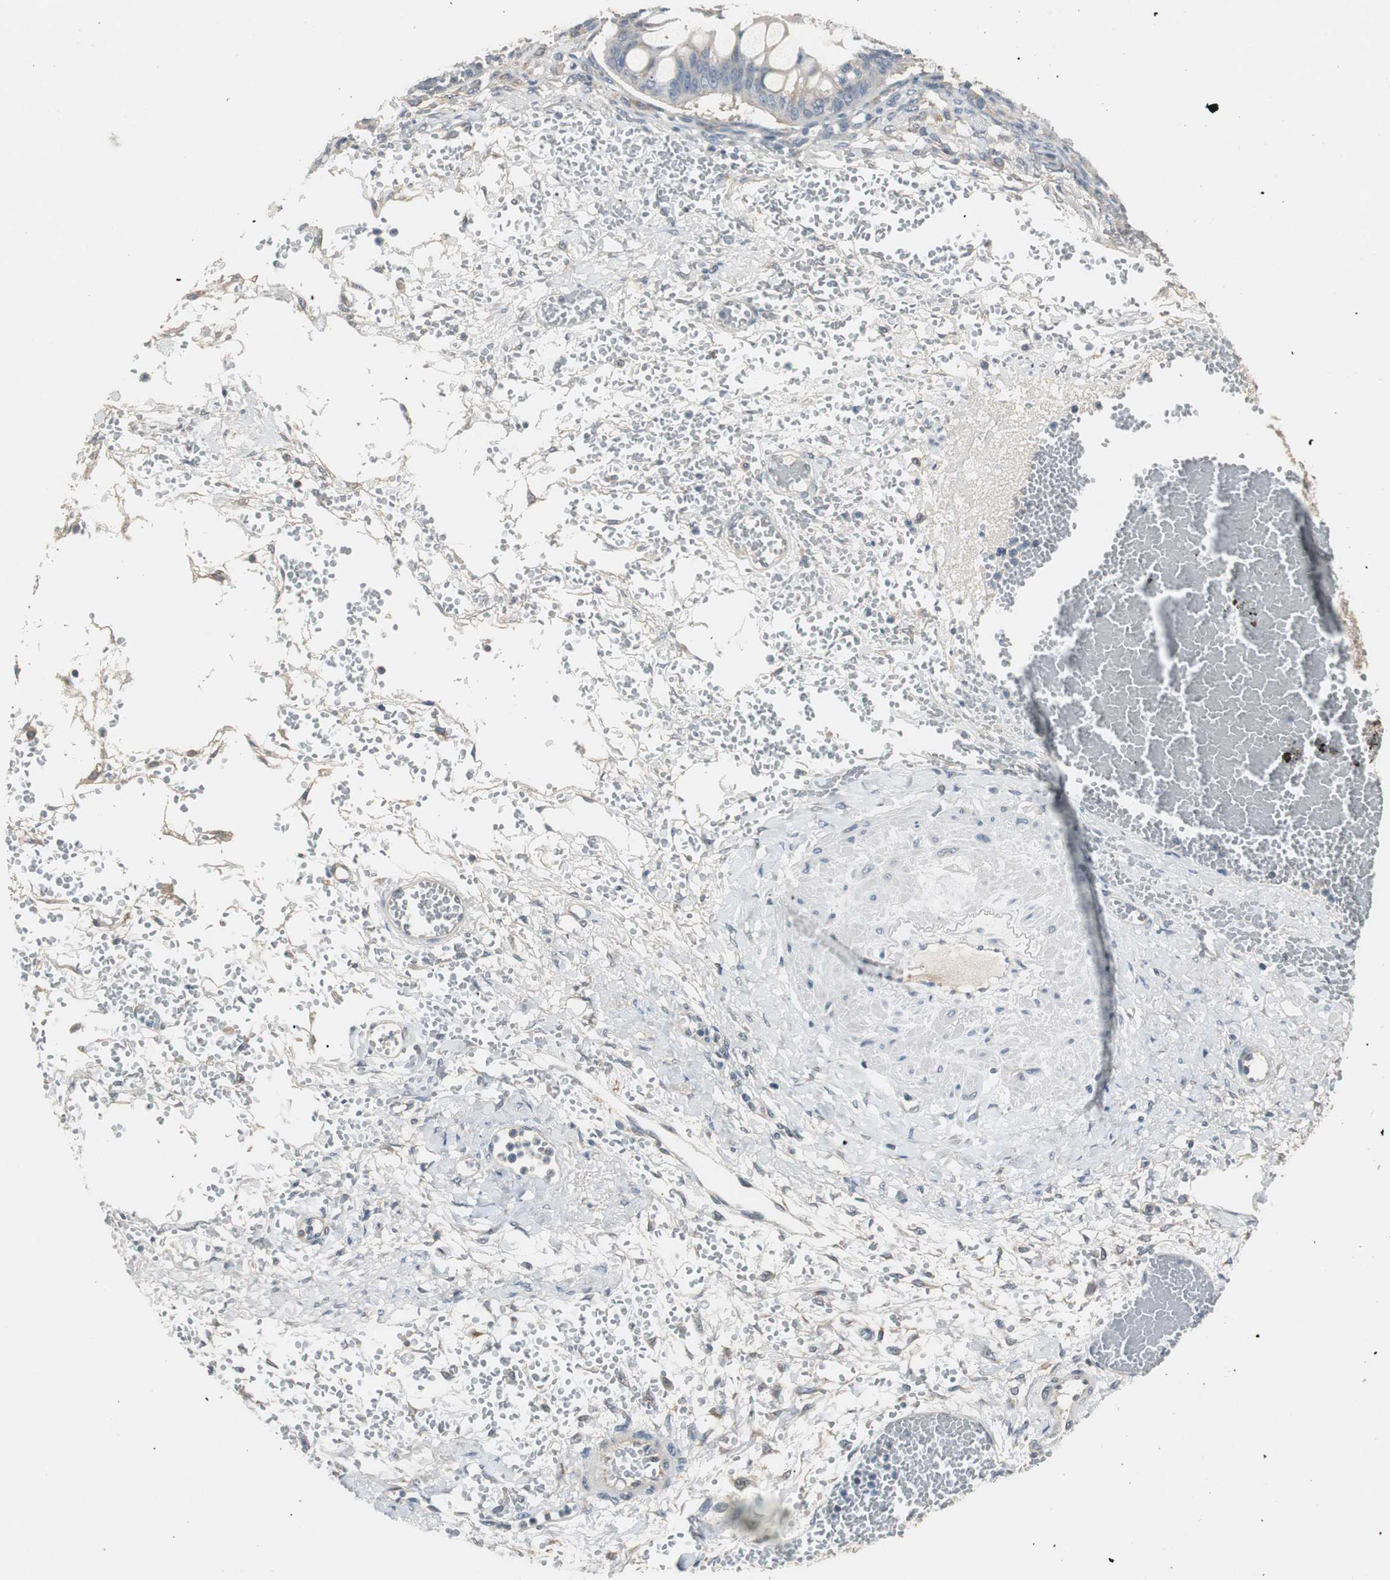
{"staining": {"intensity": "weak", "quantity": "<25%", "location": "cytoplasmic/membranous"}, "tissue": "ovarian cancer", "cell_type": "Tumor cells", "image_type": "cancer", "snomed": [{"axis": "morphology", "description": "Cystadenocarcinoma, mucinous, NOS"}, {"axis": "topography", "description": "Ovary"}], "caption": "Immunohistochemical staining of ovarian cancer demonstrates no significant staining in tumor cells.", "gene": "PTPRN2", "patient": {"sex": "female", "age": 73}}